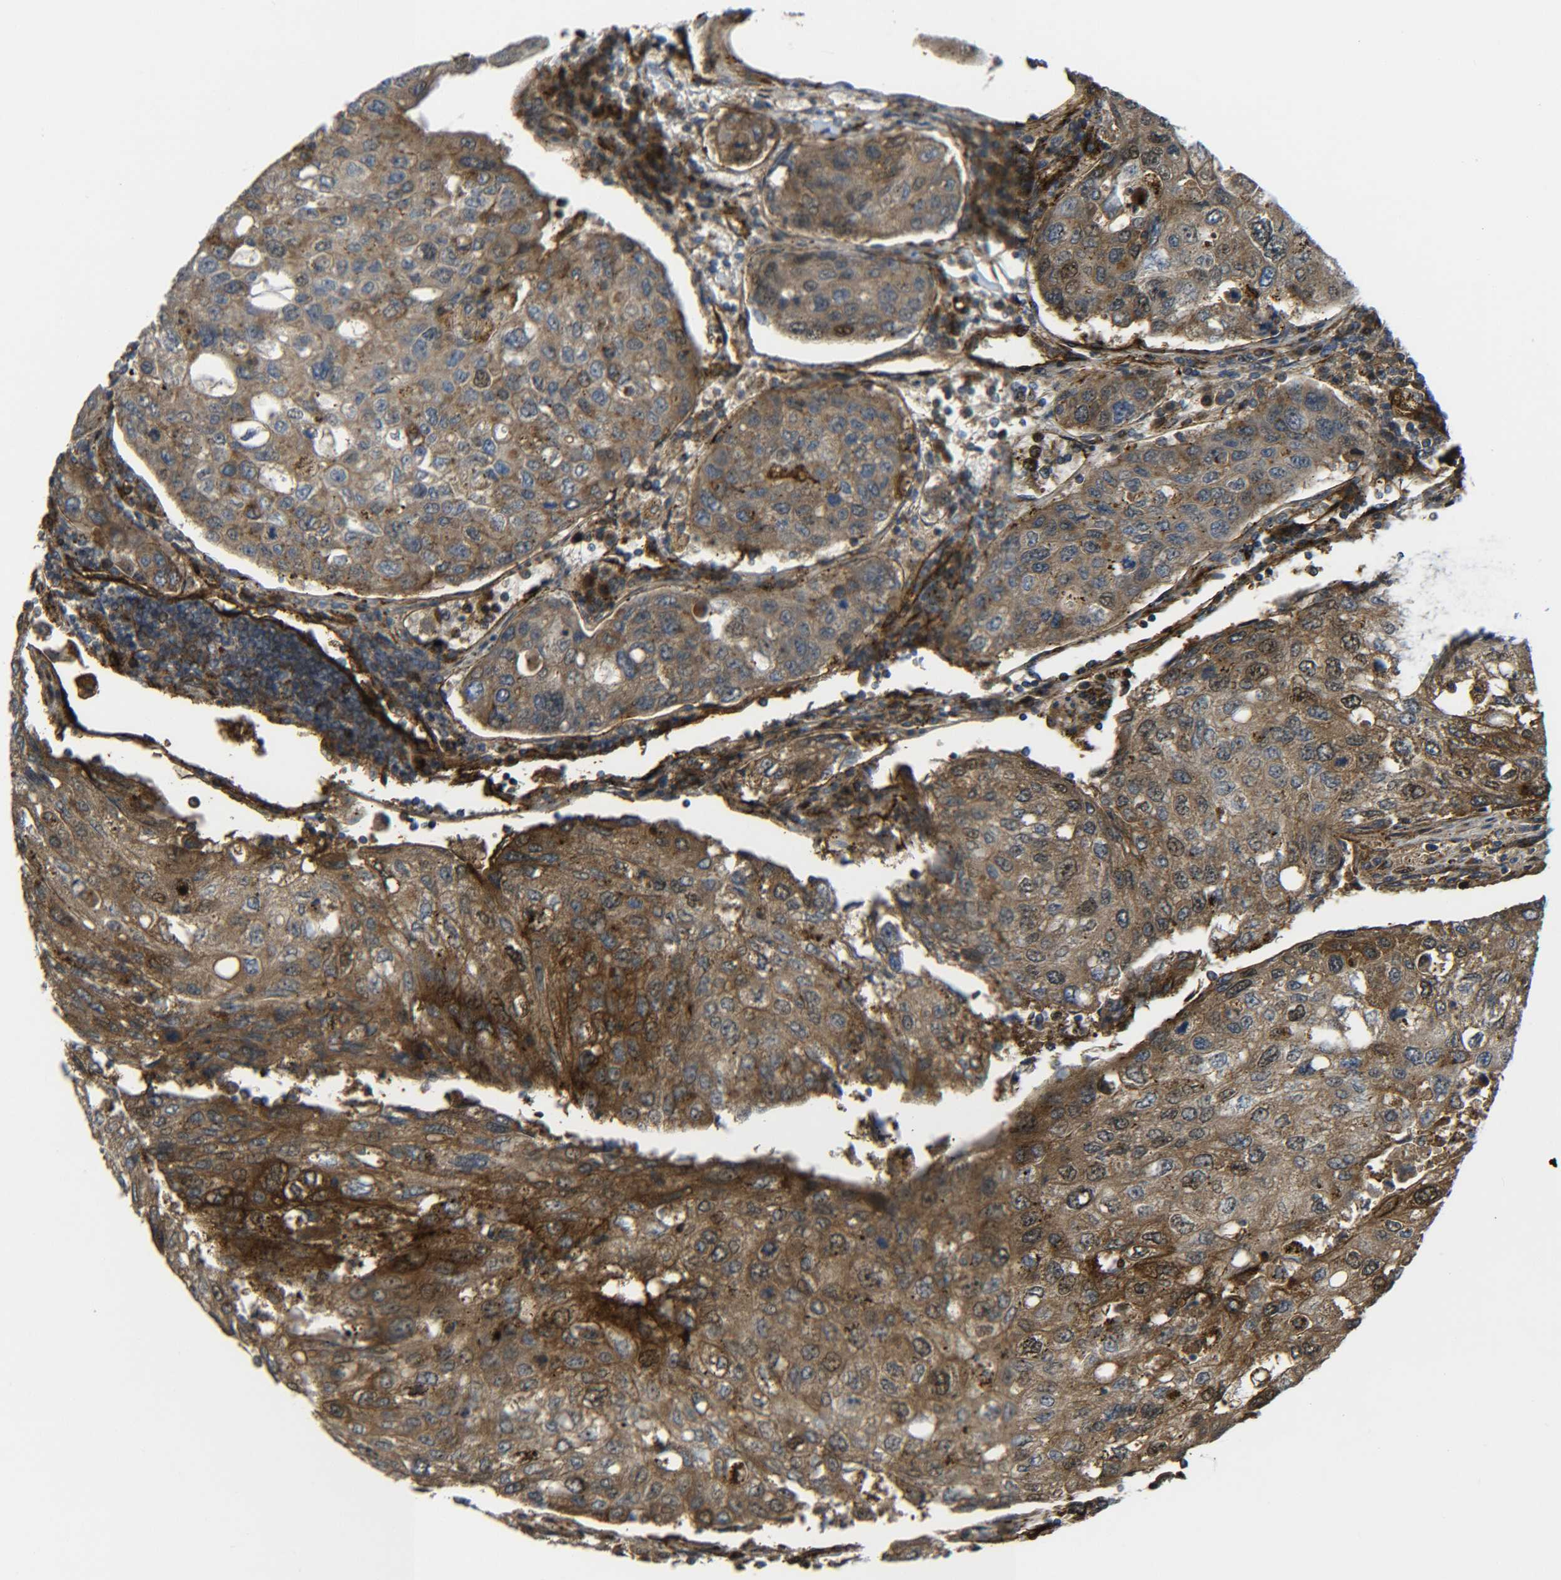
{"staining": {"intensity": "moderate", "quantity": ">75%", "location": "cytoplasmic/membranous,nuclear"}, "tissue": "urothelial cancer", "cell_type": "Tumor cells", "image_type": "cancer", "snomed": [{"axis": "morphology", "description": "Urothelial carcinoma, High grade"}, {"axis": "topography", "description": "Lymph node"}, {"axis": "topography", "description": "Urinary bladder"}], "caption": "Urothelial cancer tissue exhibits moderate cytoplasmic/membranous and nuclear expression in about >75% of tumor cells The staining is performed using DAB (3,3'-diaminobenzidine) brown chromogen to label protein expression. The nuclei are counter-stained blue using hematoxylin.", "gene": "ECE1", "patient": {"sex": "male", "age": 51}}